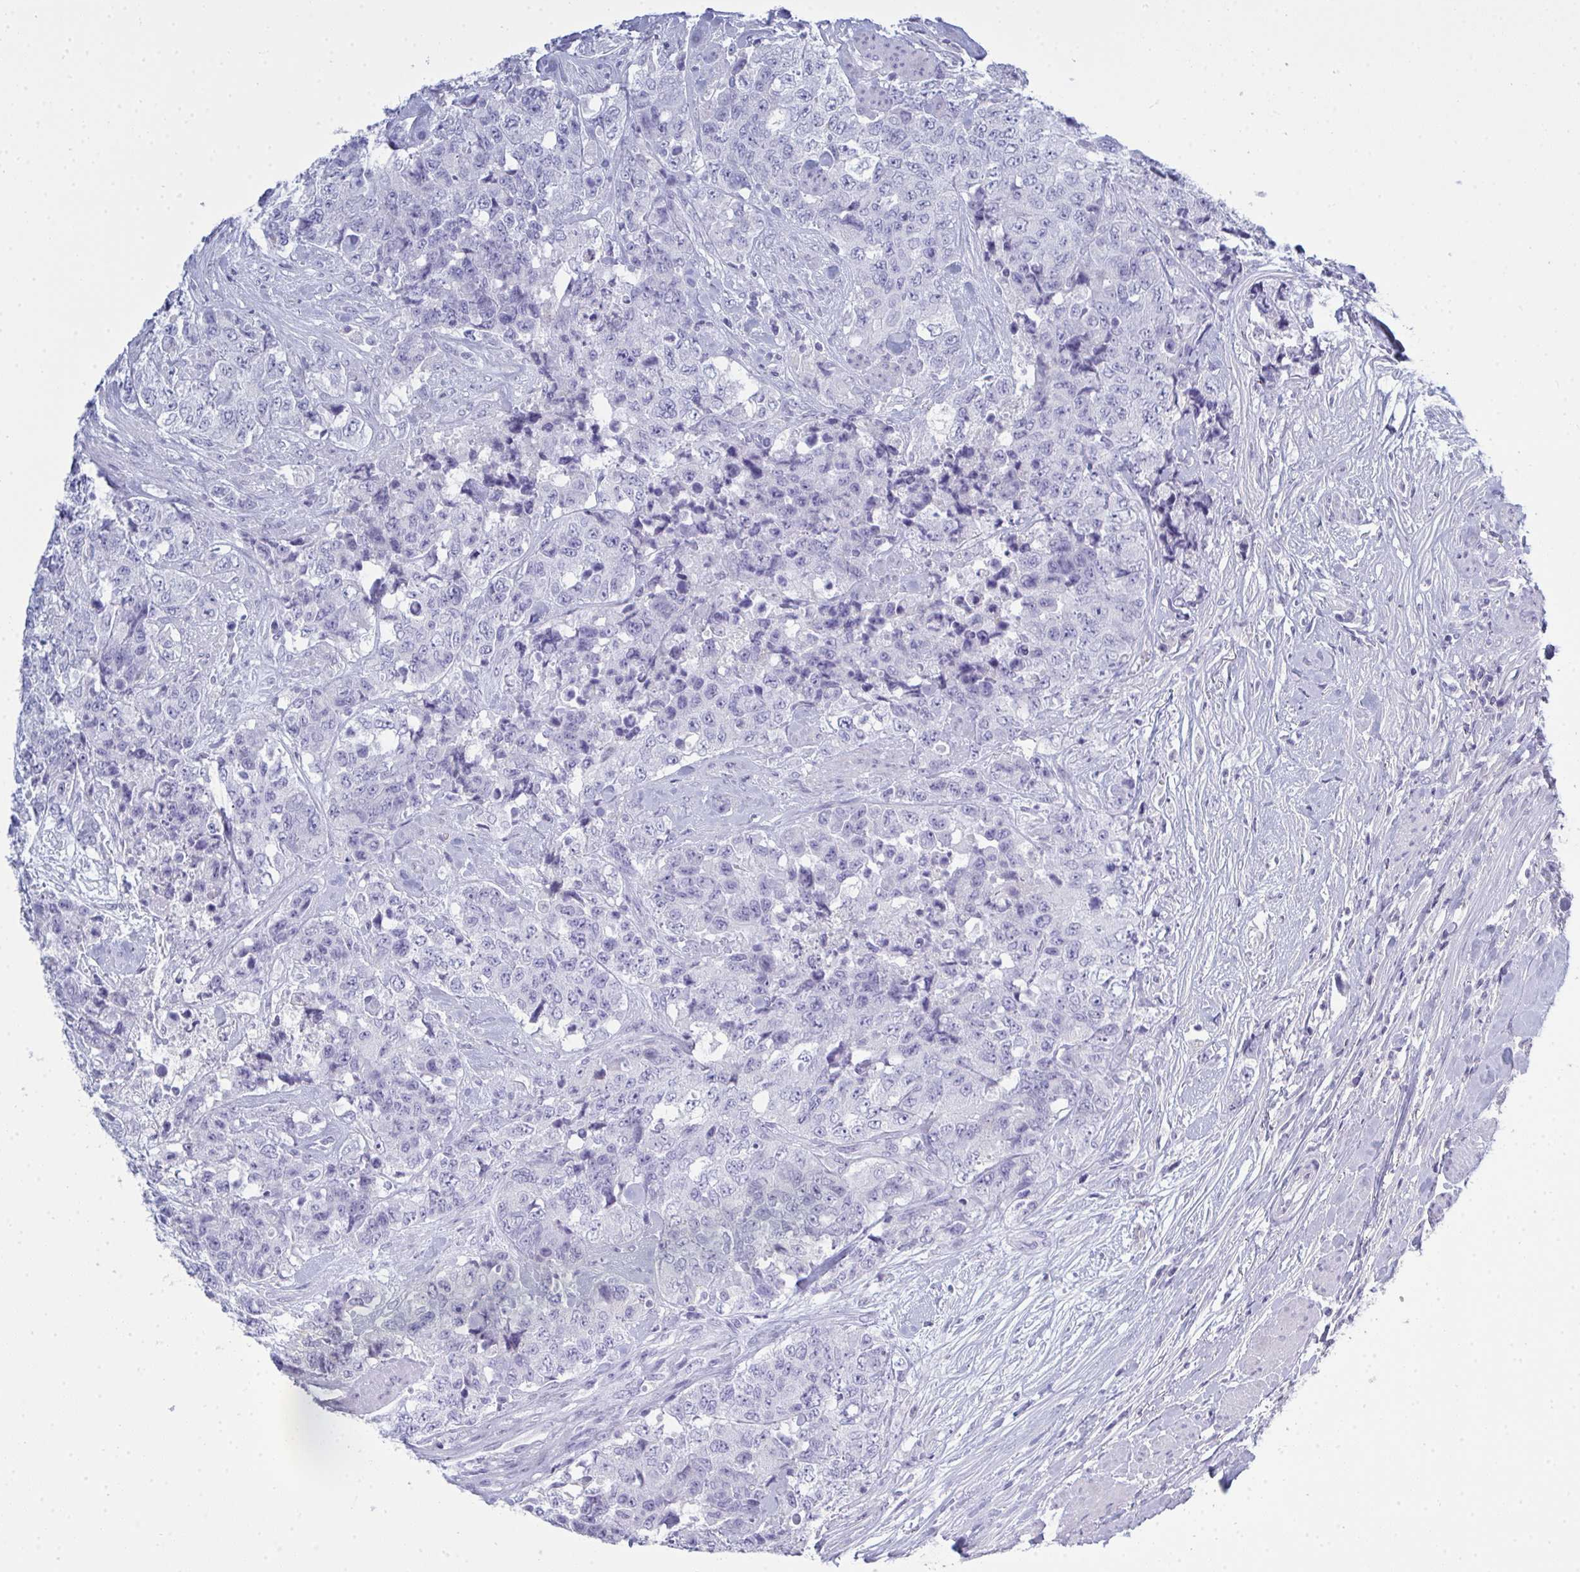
{"staining": {"intensity": "negative", "quantity": "none", "location": "none"}, "tissue": "urothelial cancer", "cell_type": "Tumor cells", "image_type": "cancer", "snomed": [{"axis": "morphology", "description": "Urothelial carcinoma, High grade"}, {"axis": "topography", "description": "Urinary bladder"}], "caption": "The photomicrograph exhibits no staining of tumor cells in urothelial cancer.", "gene": "SERPINB10", "patient": {"sex": "female", "age": 78}}